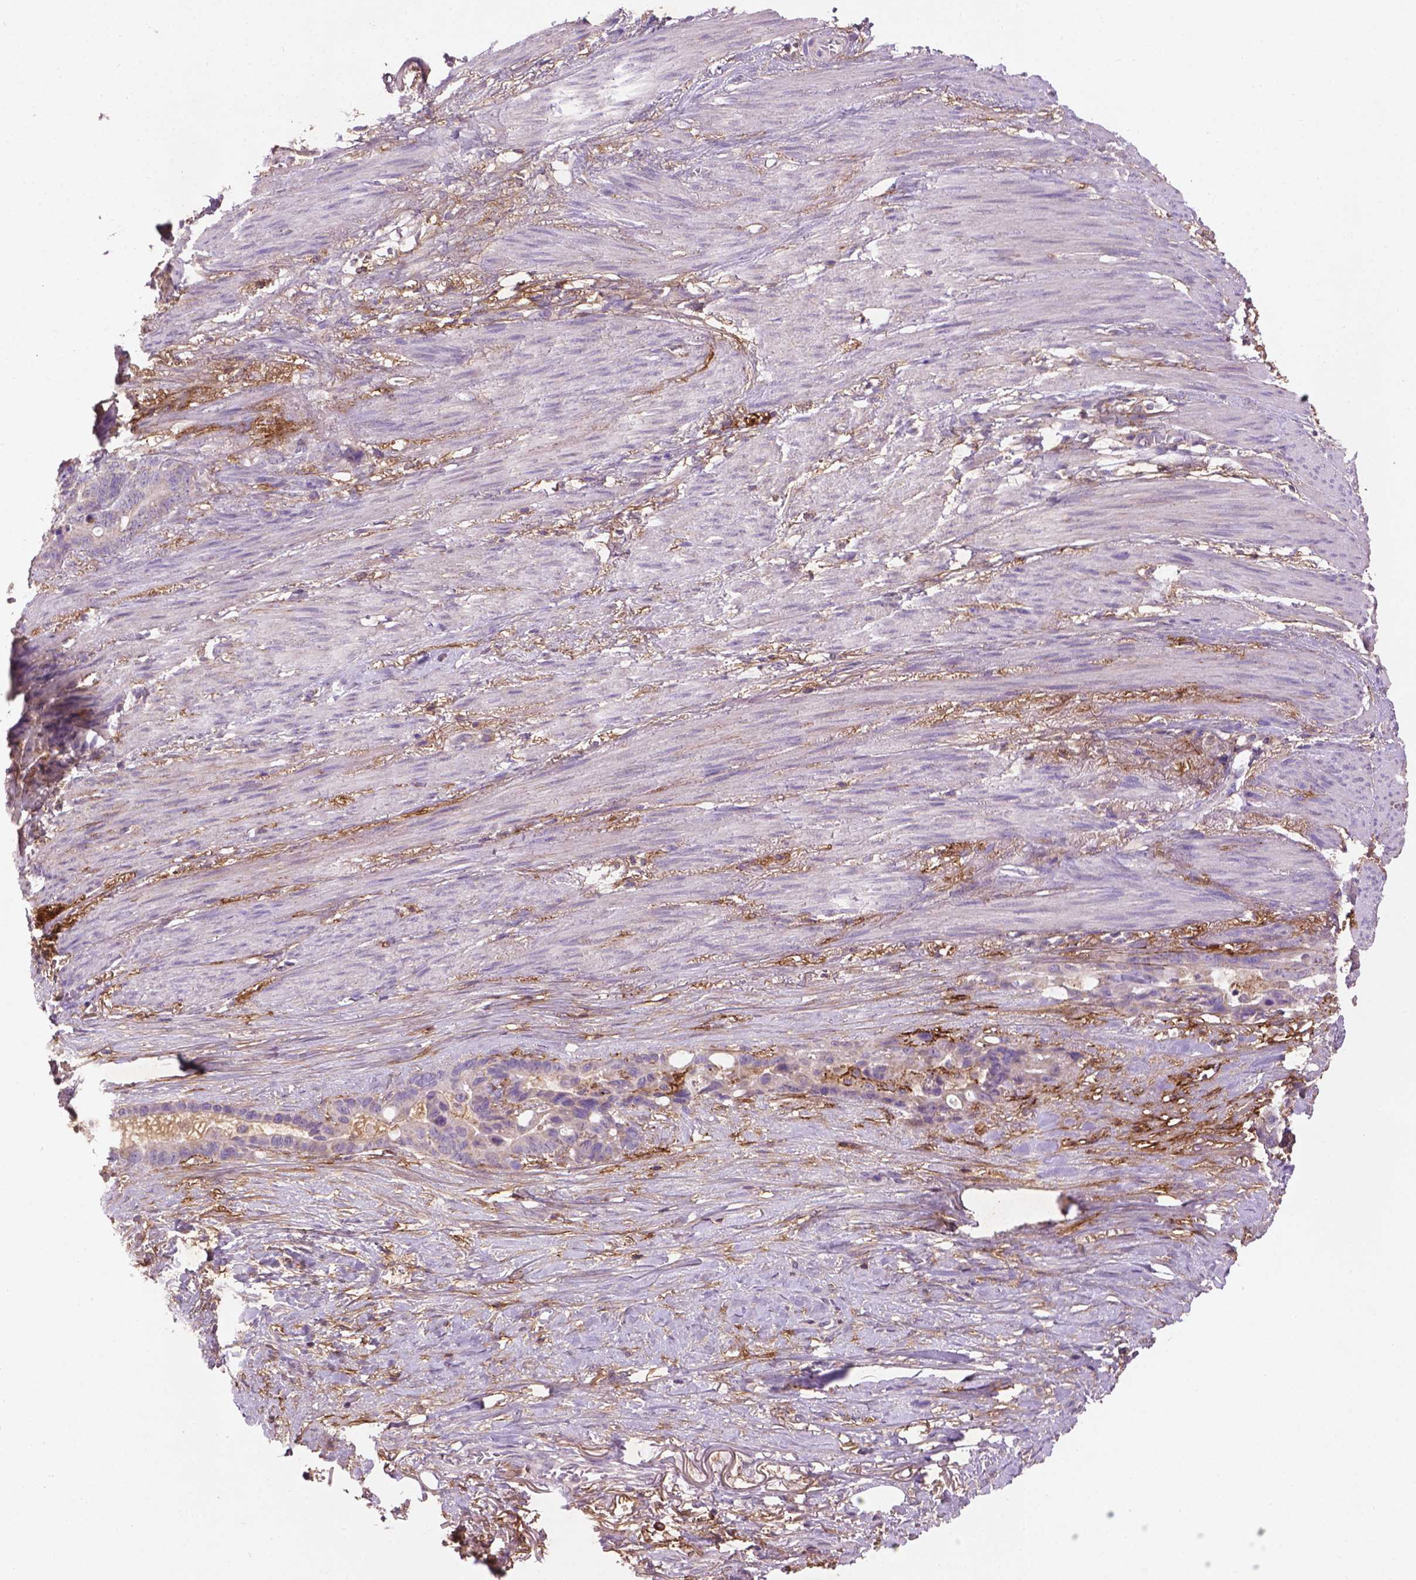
{"staining": {"intensity": "negative", "quantity": "none", "location": "none"}, "tissue": "stomach cancer", "cell_type": "Tumor cells", "image_type": "cancer", "snomed": [{"axis": "morphology", "description": "Normal tissue, NOS"}, {"axis": "morphology", "description": "Adenocarcinoma, NOS"}, {"axis": "topography", "description": "Esophagus"}, {"axis": "topography", "description": "Stomach, upper"}], "caption": "This is an immunohistochemistry micrograph of human stomach adenocarcinoma. There is no expression in tumor cells.", "gene": "LRRC3C", "patient": {"sex": "male", "age": 62}}